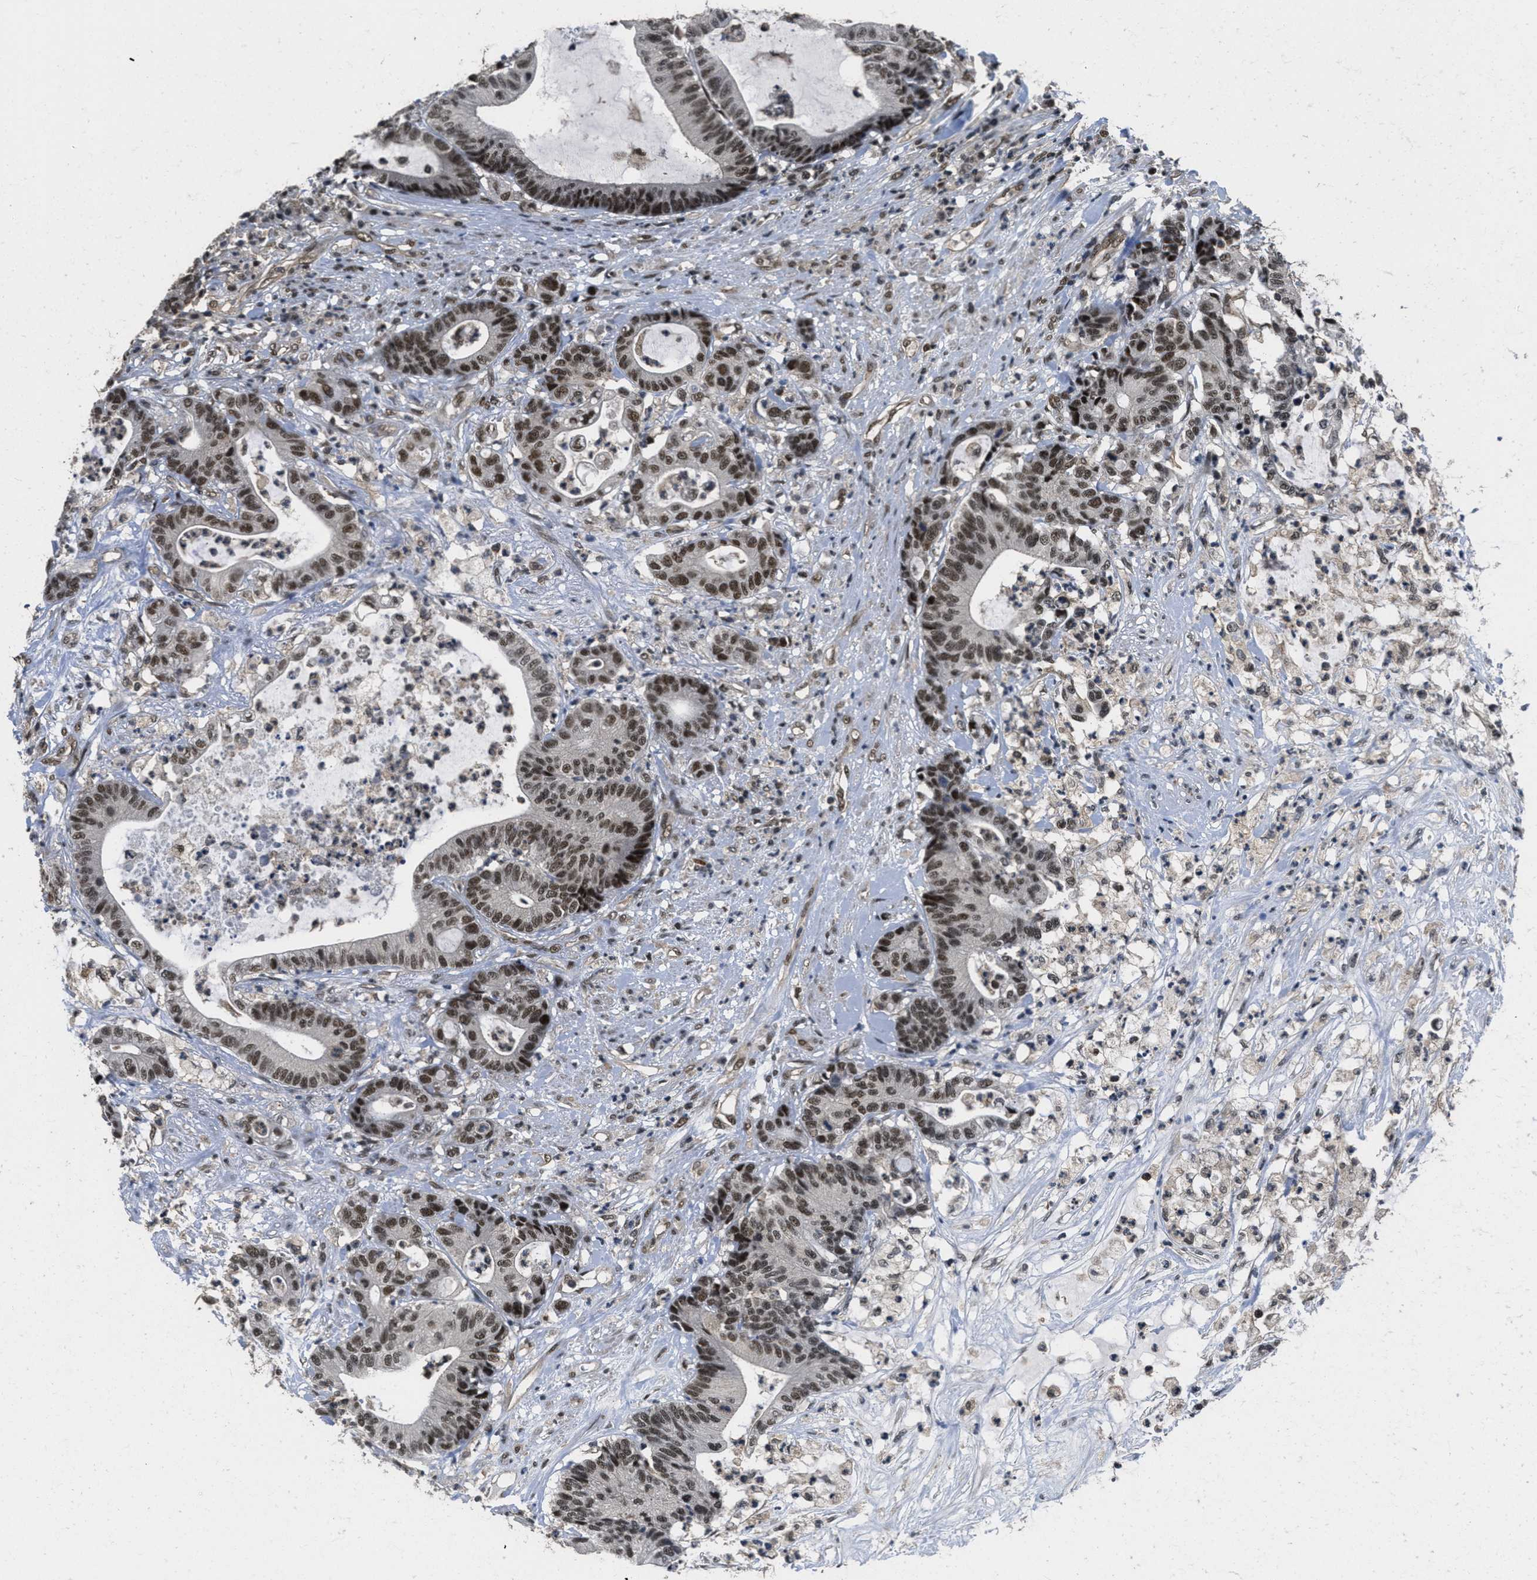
{"staining": {"intensity": "moderate", "quantity": ">75%", "location": "nuclear"}, "tissue": "colorectal cancer", "cell_type": "Tumor cells", "image_type": "cancer", "snomed": [{"axis": "morphology", "description": "Adenocarcinoma, NOS"}, {"axis": "topography", "description": "Colon"}], "caption": "This is a photomicrograph of immunohistochemistry (IHC) staining of adenocarcinoma (colorectal), which shows moderate positivity in the nuclear of tumor cells.", "gene": "CUL4B", "patient": {"sex": "female", "age": 84}}